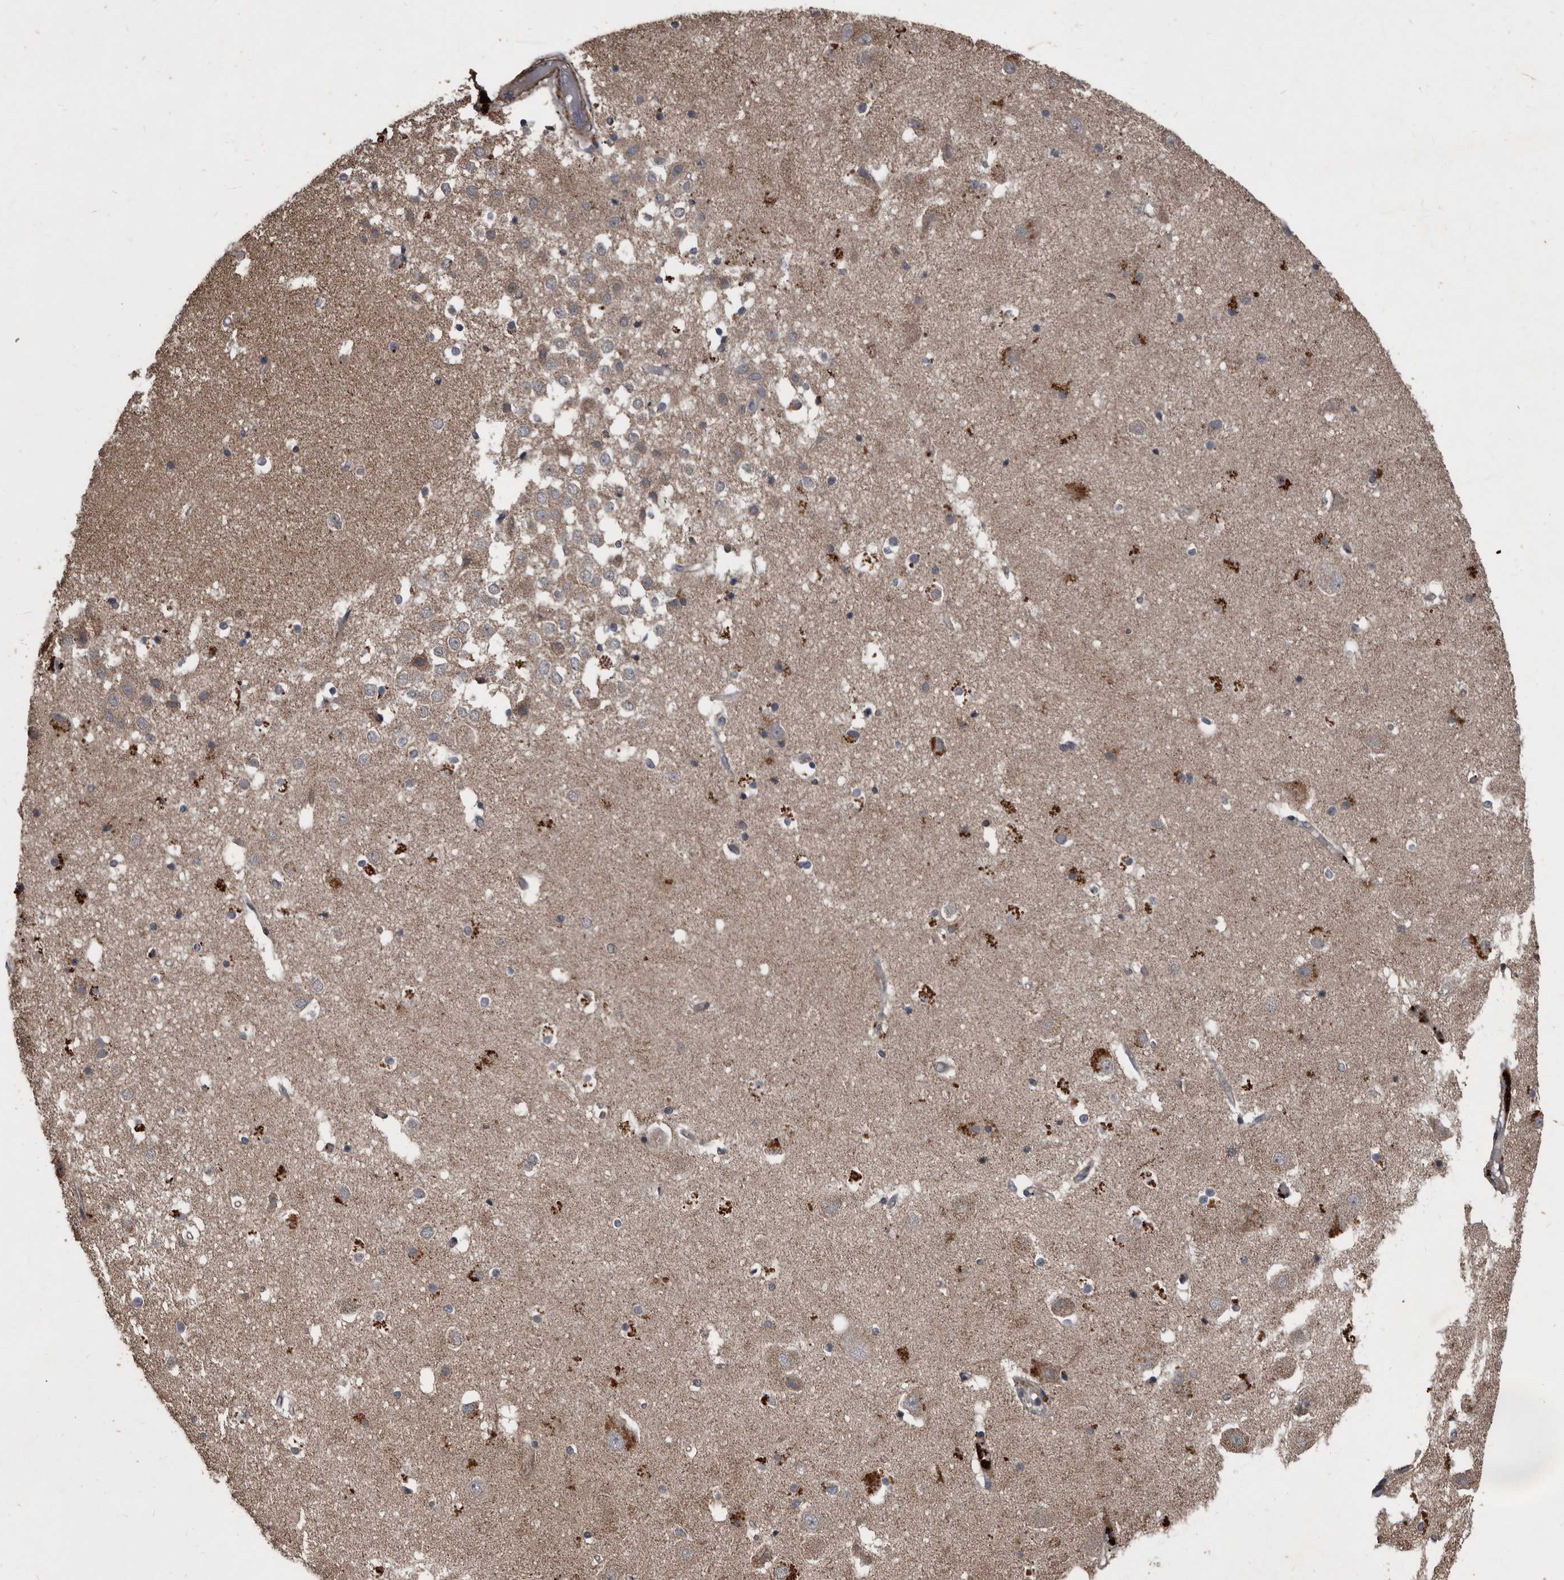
{"staining": {"intensity": "negative", "quantity": "none", "location": "none"}, "tissue": "hippocampus", "cell_type": "Glial cells", "image_type": "normal", "snomed": [{"axis": "morphology", "description": "Normal tissue, NOS"}, {"axis": "topography", "description": "Hippocampus"}], "caption": "An image of human hippocampus is negative for staining in glial cells.", "gene": "GREB1", "patient": {"sex": "female", "age": 52}}